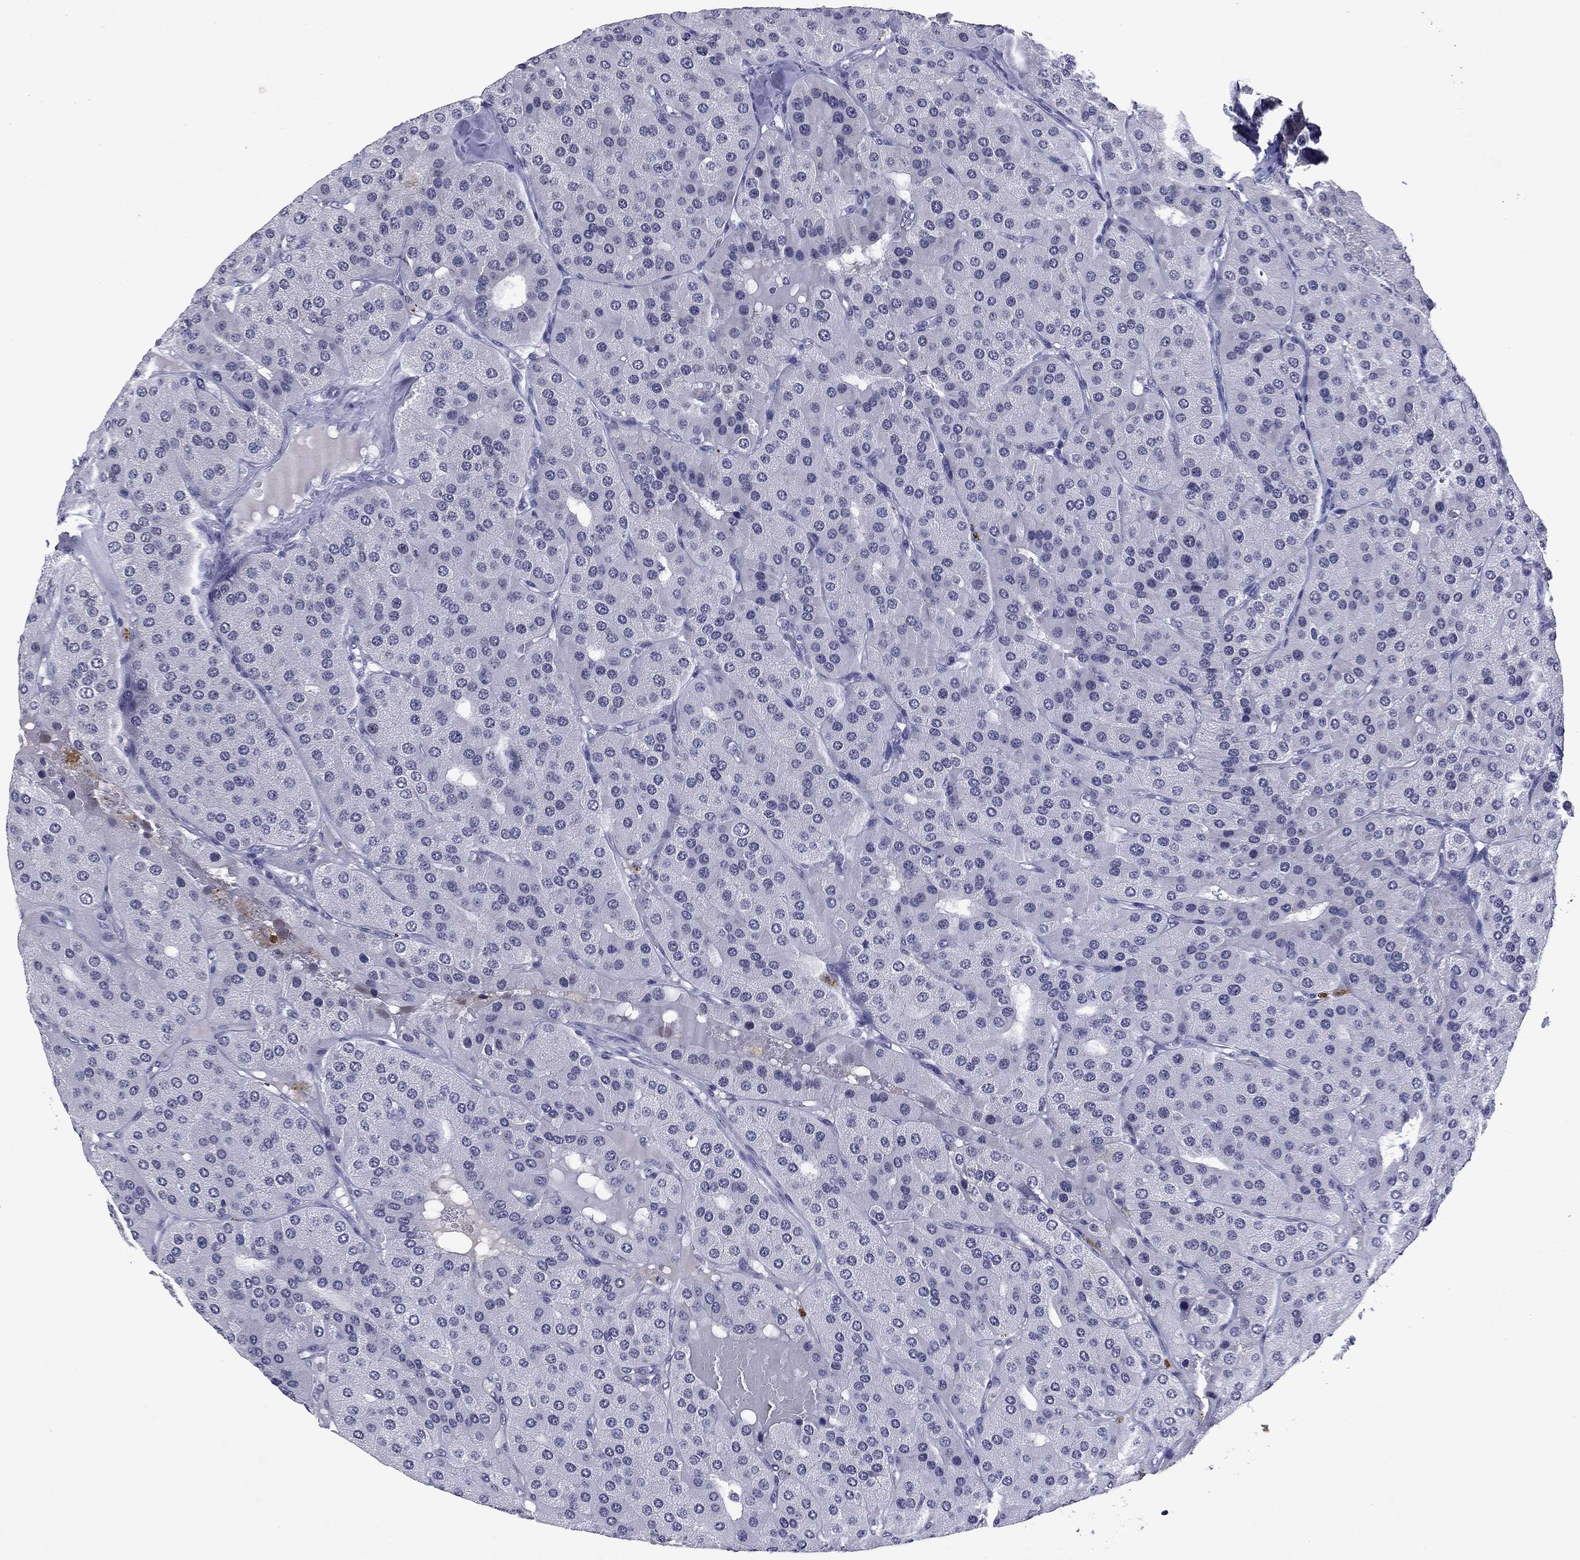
{"staining": {"intensity": "negative", "quantity": "none", "location": "none"}, "tissue": "parathyroid gland", "cell_type": "Glandular cells", "image_type": "normal", "snomed": [{"axis": "morphology", "description": "Normal tissue, NOS"}, {"axis": "morphology", "description": "Adenoma, NOS"}, {"axis": "topography", "description": "Parathyroid gland"}], "caption": "Immunohistochemistry (IHC) of normal parathyroid gland reveals no staining in glandular cells.", "gene": "ECM1", "patient": {"sex": "female", "age": 86}}